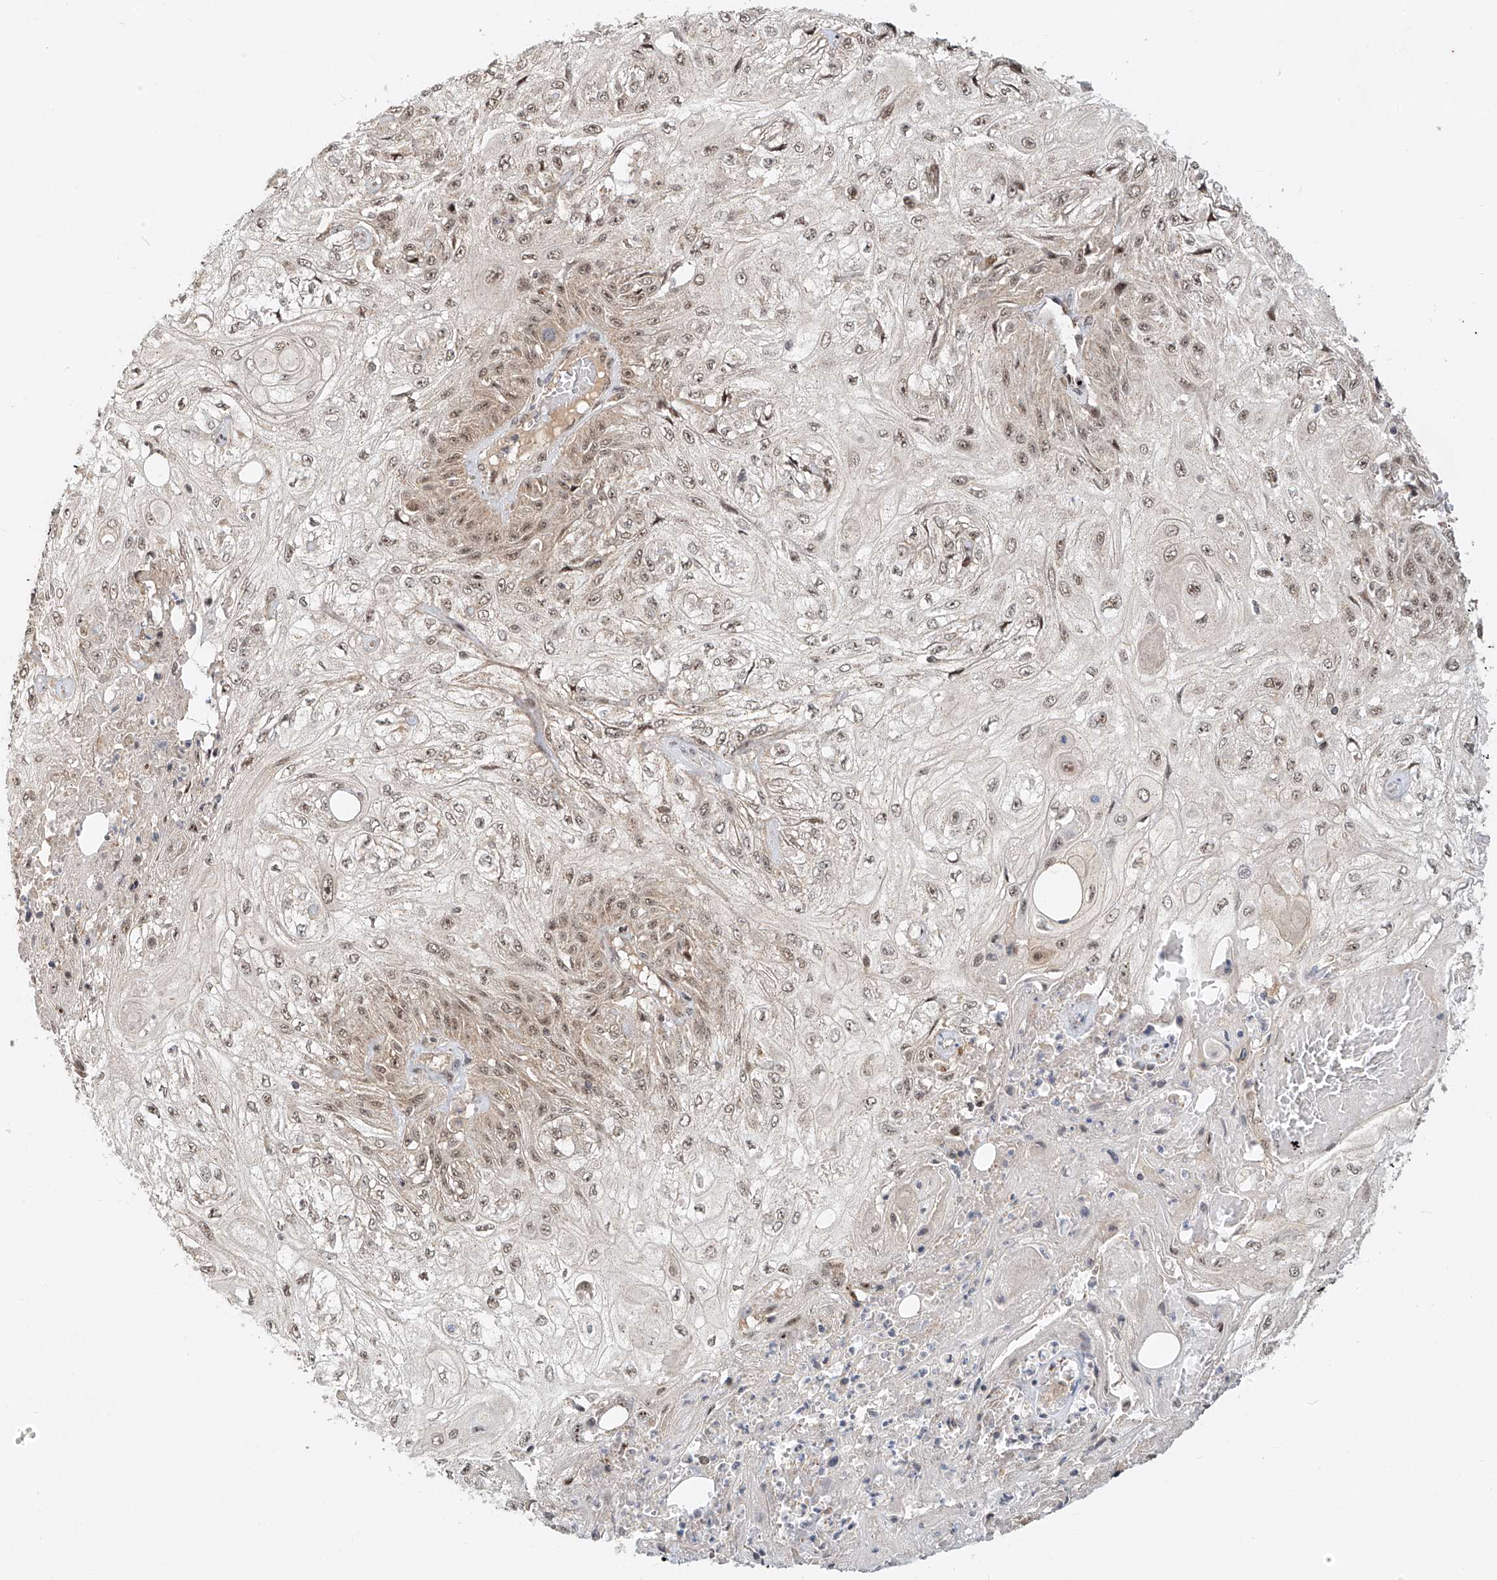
{"staining": {"intensity": "weak", "quantity": "25%-75%", "location": "nuclear"}, "tissue": "skin cancer", "cell_type": "Tumor cells", "image_type": "cancer", "snomed": [{"axis": "morphology", "description": "Squamous cell carcinoma, NOS"}, {"axis": "morphology", "description": "Squamous cell carcinoma, metastatic, NOS"}, {"axis": "topography", "description": "Skin"}, {"axis": "topography", "description": "Lymph node"}], "caption": "Immunohistochemistry (IHC) micrograph of skin cancer stained for a protein (brown), which shows low levels of weak nuclear expression in approximately 25%-75% of tumor cells.", "gene": "SYTL3", "patient": {"sex": "male", "age": 75}}